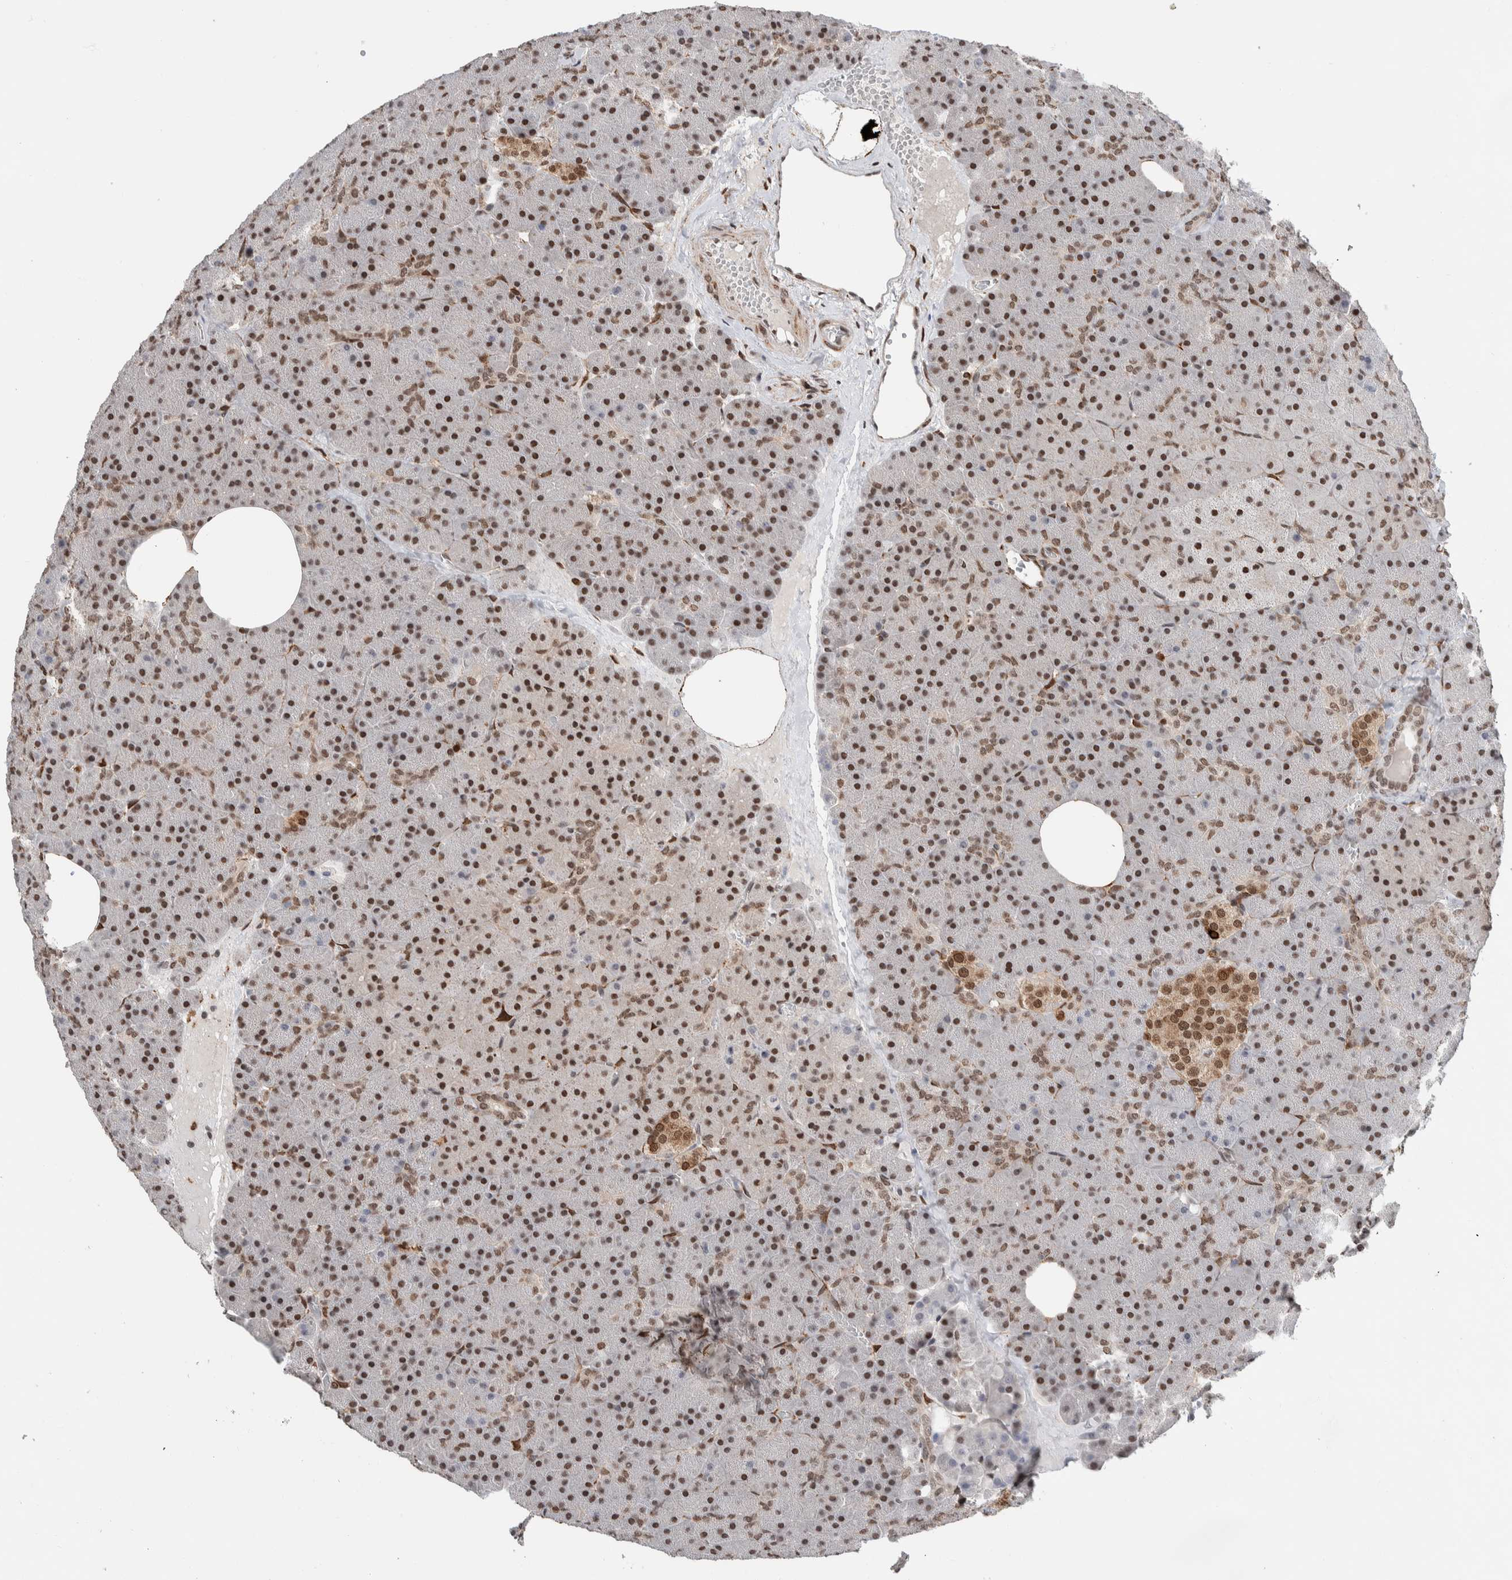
{"staining": {"intensity": "moderate", "quantity": "25%-75%", "location": "nuclear"}, "tissue": "pancreas", "cell_type": "Exocrine glandular cells", "image_type": "normal", "snomed": [{"axis": "morphology", "description": "Normal tissue, NOS"}, {"axis": "morphology", "description": "Carcinoid, malignant, NOS"}, {"axis": "topography", "description": "Pancreas"}], "caption": "Immunohistochemistry of unremarkable pancreas displays medium levels of moderate nuclear staining in approximately 25%-75% of exocrine glandular cells.", "gene": "TNRC18", "patient": {"sex": "female", "age": 35}}